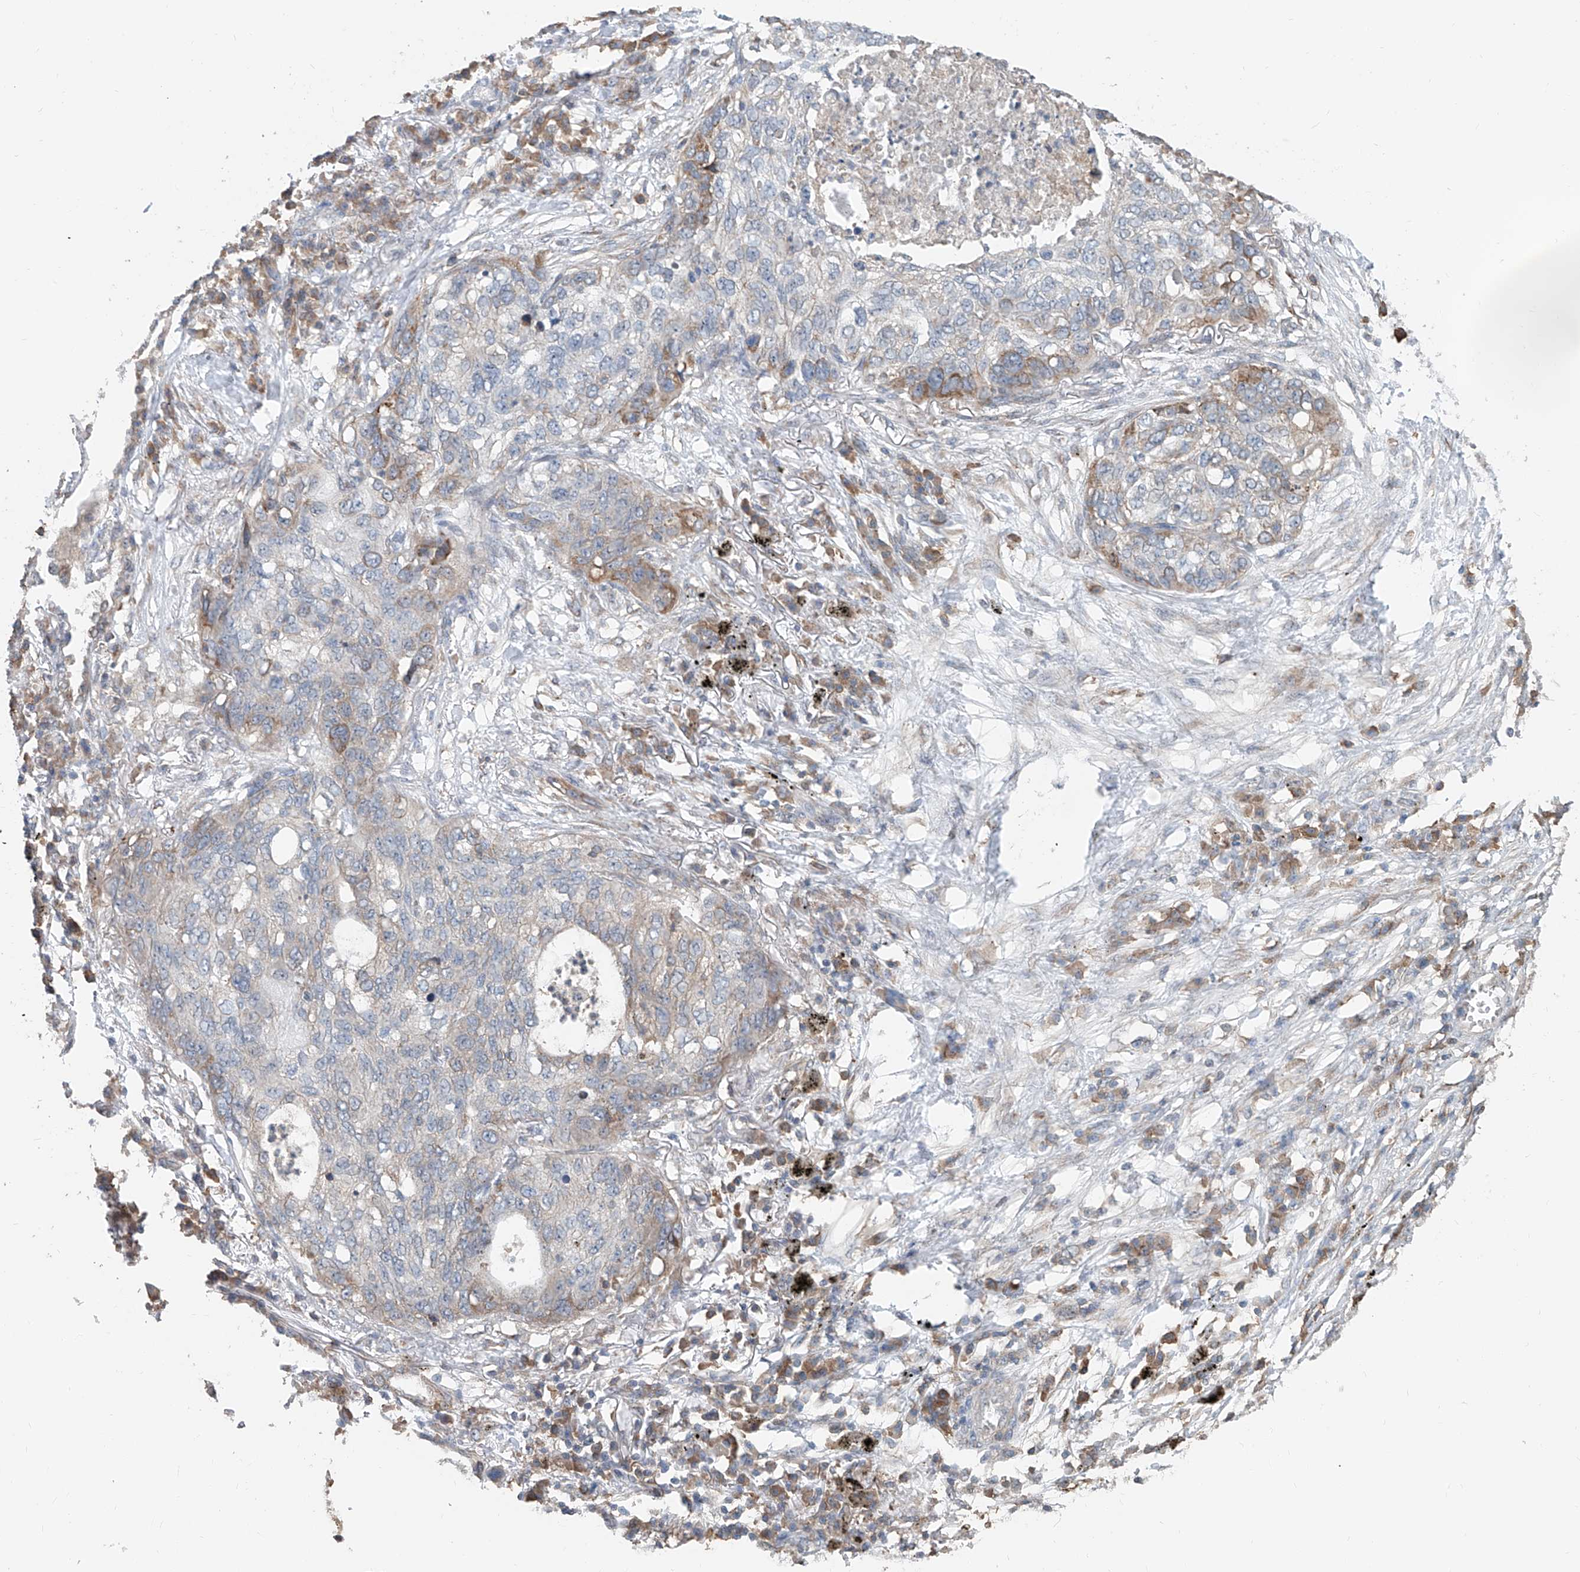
{"staining": {"intensity": "weak", "quantity": "<25%", "location": "cytoplasmic/membranous"}, "tissue": "lung cancer", "cell_type": "Tumor cells", "image_type": "cancer", "snomed": [{"axis": "morphology", "description": "Squamous cell carcinoma, NOS"}, {"axis": "topography", "description": "Lung"}], "caption": "Tumor cells show no significant protein positivity in lung cancer.", "gene": "KCNK10", "patient": {"sex": "female", "age": 63}}